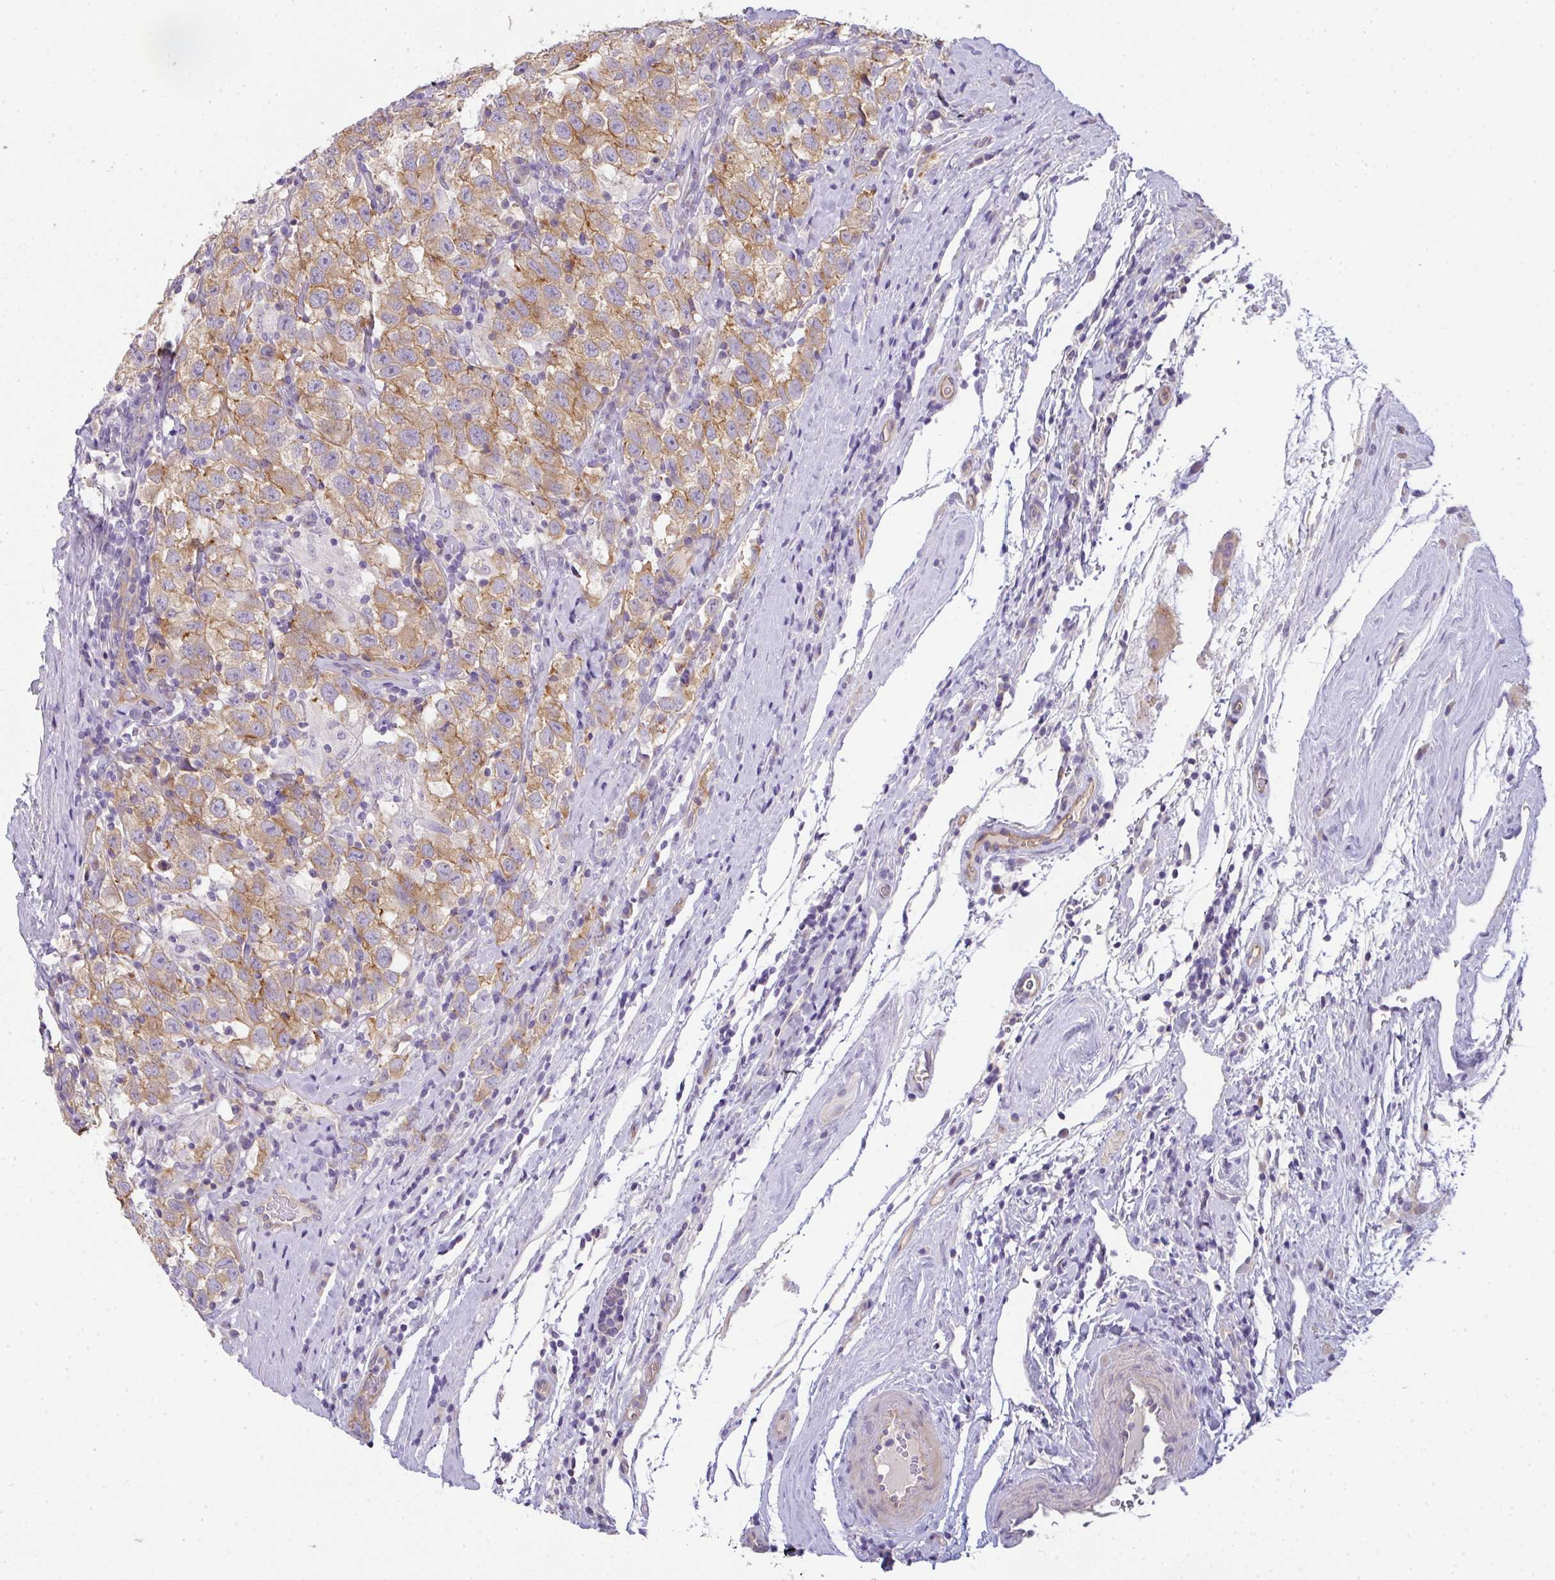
{"staining": {"intensity": "moderate", "quantity": ">75%", "location": "cytoplasmic/membranous"}, "tissue": "testis cancer", "cell_type": "Tumor cells", "image_type": "cancer", "snomed": [{"axis": "morphology", "description": "Seminoma, NOS"}, {"axis": "topography", "description": "Testis"}], "caption": "This micrograph displays immunohistochemistry staining of testis cancer, with medium moderate cytoplasmic/membranous staining in about >75% of tumor cells.", "gene": "FILIP1", "patient": {"sex": "male", "age": 41}}